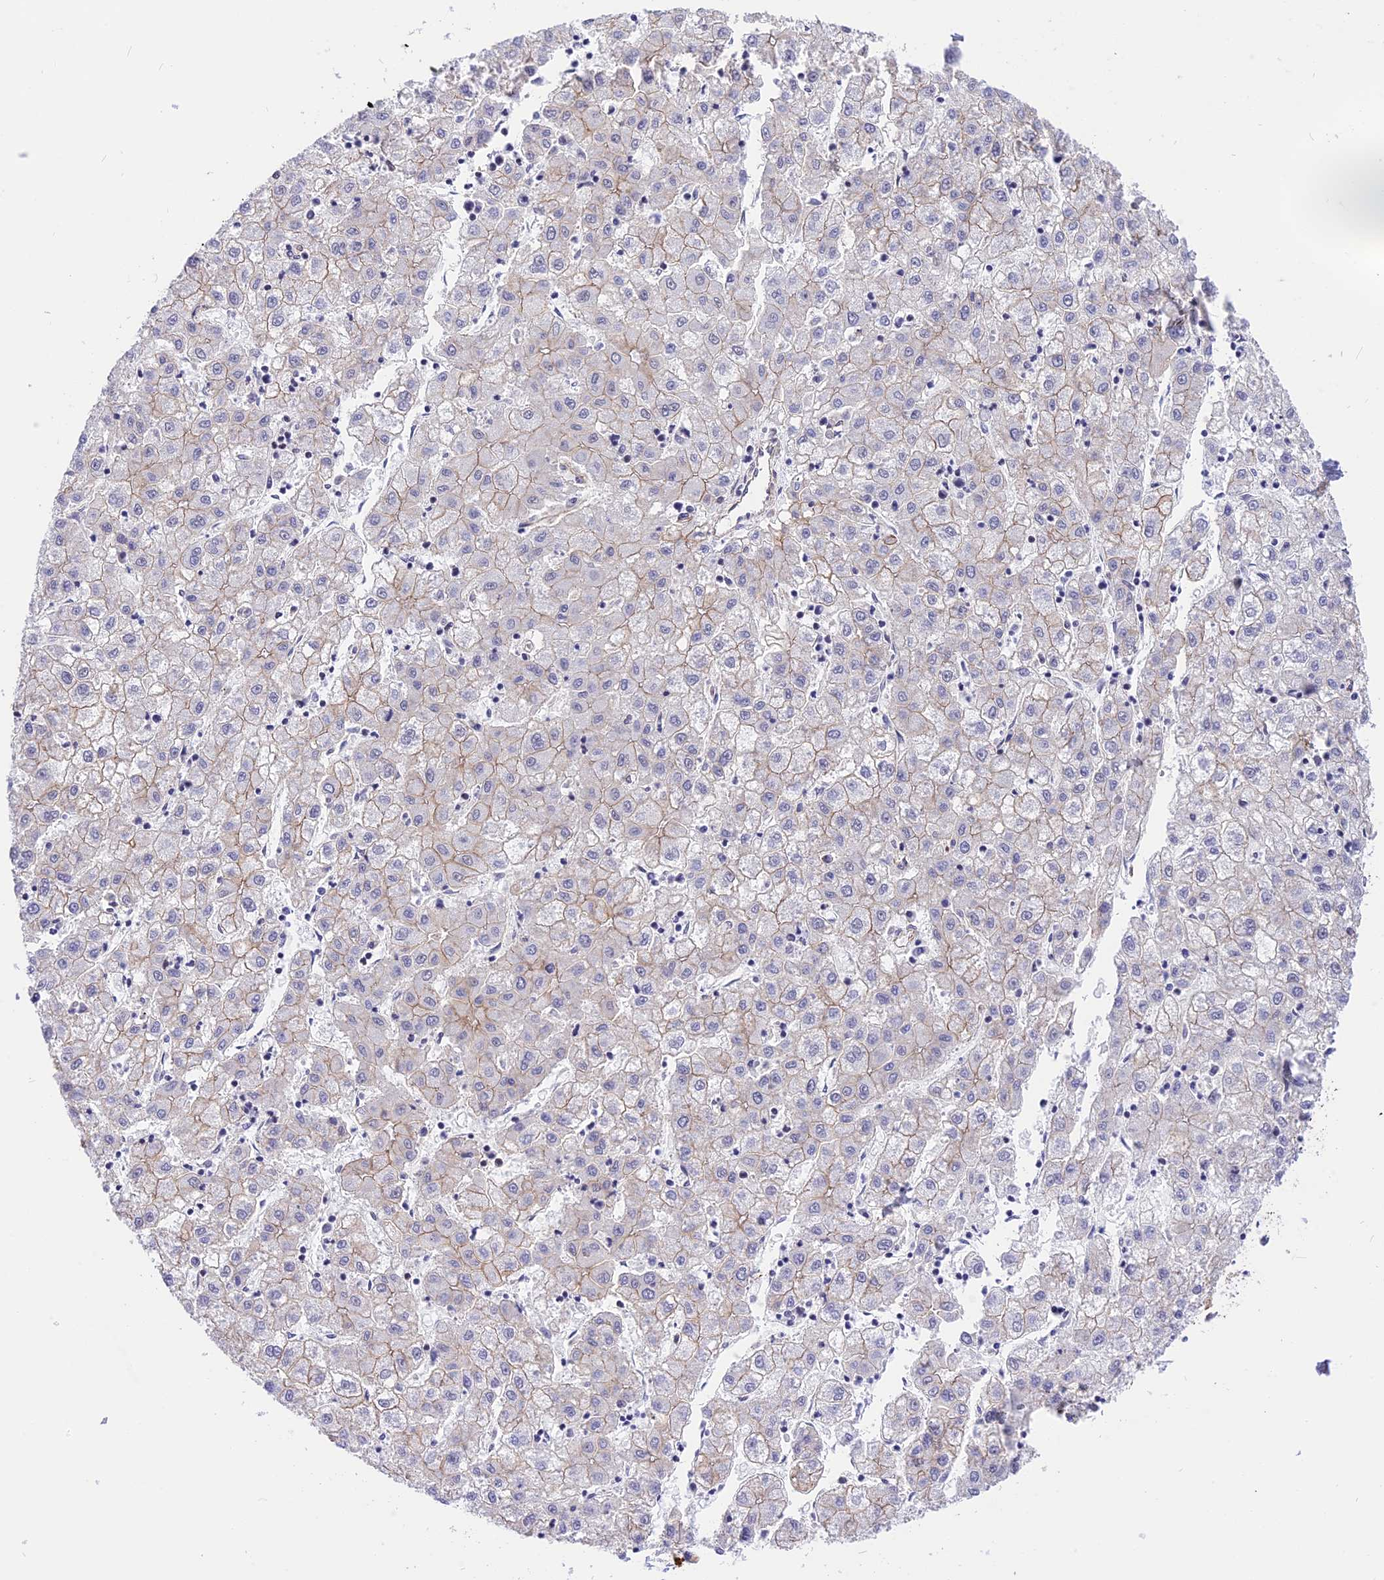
{"staining": {"intensity": "negative", "quantity": "none", "location": "none"}, "tissue": "liver cancer", "cell_type": "Tumor cells", "image_type": "cancer", "snomed": [{"axis": "morphology", "description": "Carcinoma, Hepatocellular, NOS"}, {"axis": "topography", "description": "Liver"}], "caption": "IHC of liver cancer exhibits no staining in tumor cells.", "gene": "R3HDM4", "patient": {"sex": "male", "age": 72}}